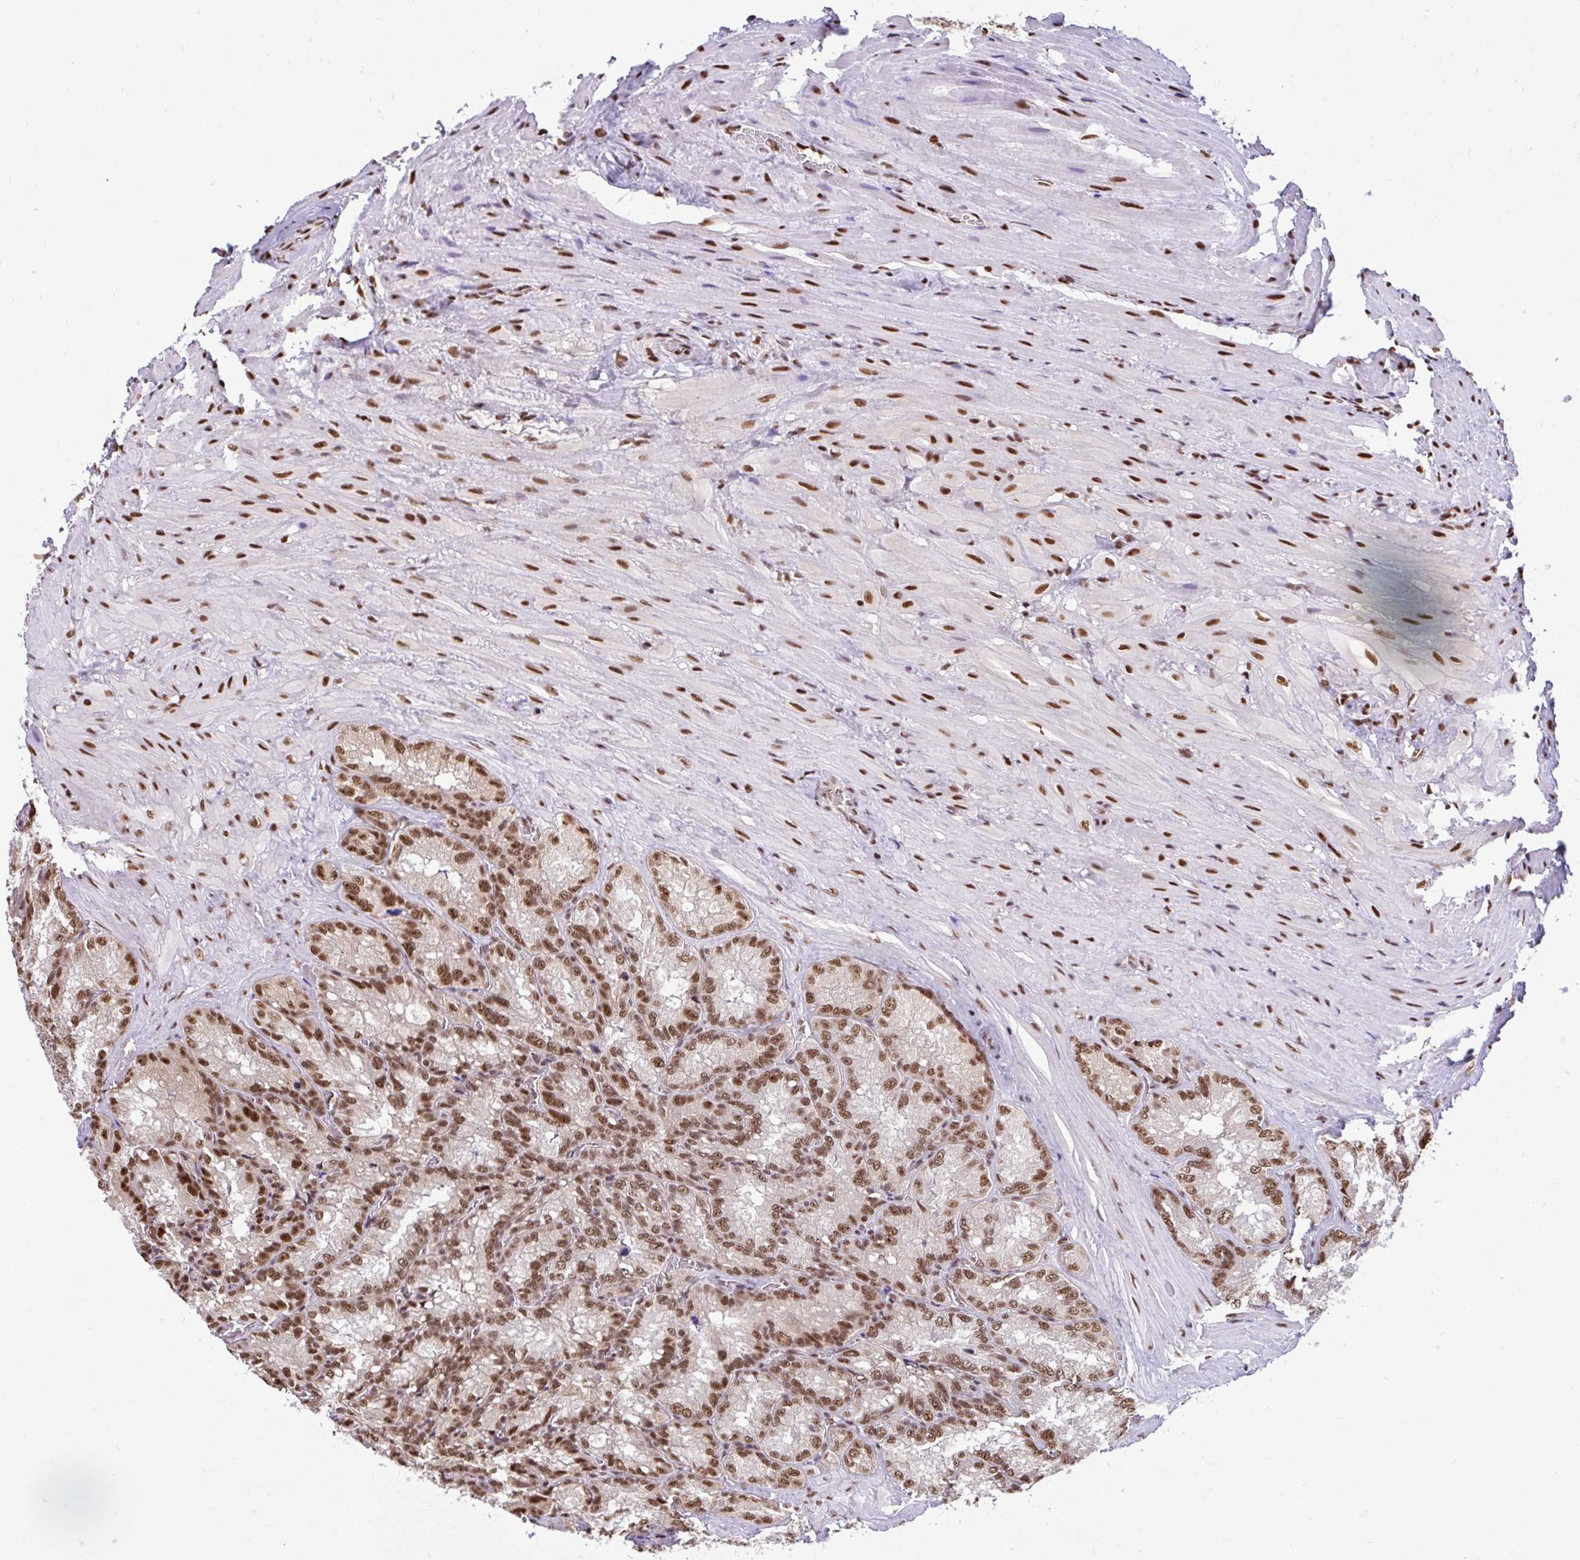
{"staining": {"intensity": "strong", "quantity": ">75%", "location": "nuclear"}, "tissue": "seminal vesicle", "cell_type": "Glandular cells", "image_type": "normal", "snomed": [{"axis": "morphology", "description": "Normal tissue, NOS"}, {"axis": "topography", "description": "Seminal veicle"}], "caption": "Immunohistochemical staining of normal human seminal vesicle reveals strong nuclear protein positivity in approximately >75% of glandular cells.", "gene": "ABCA9", "patient": {"sex": "male", "age": 47}}